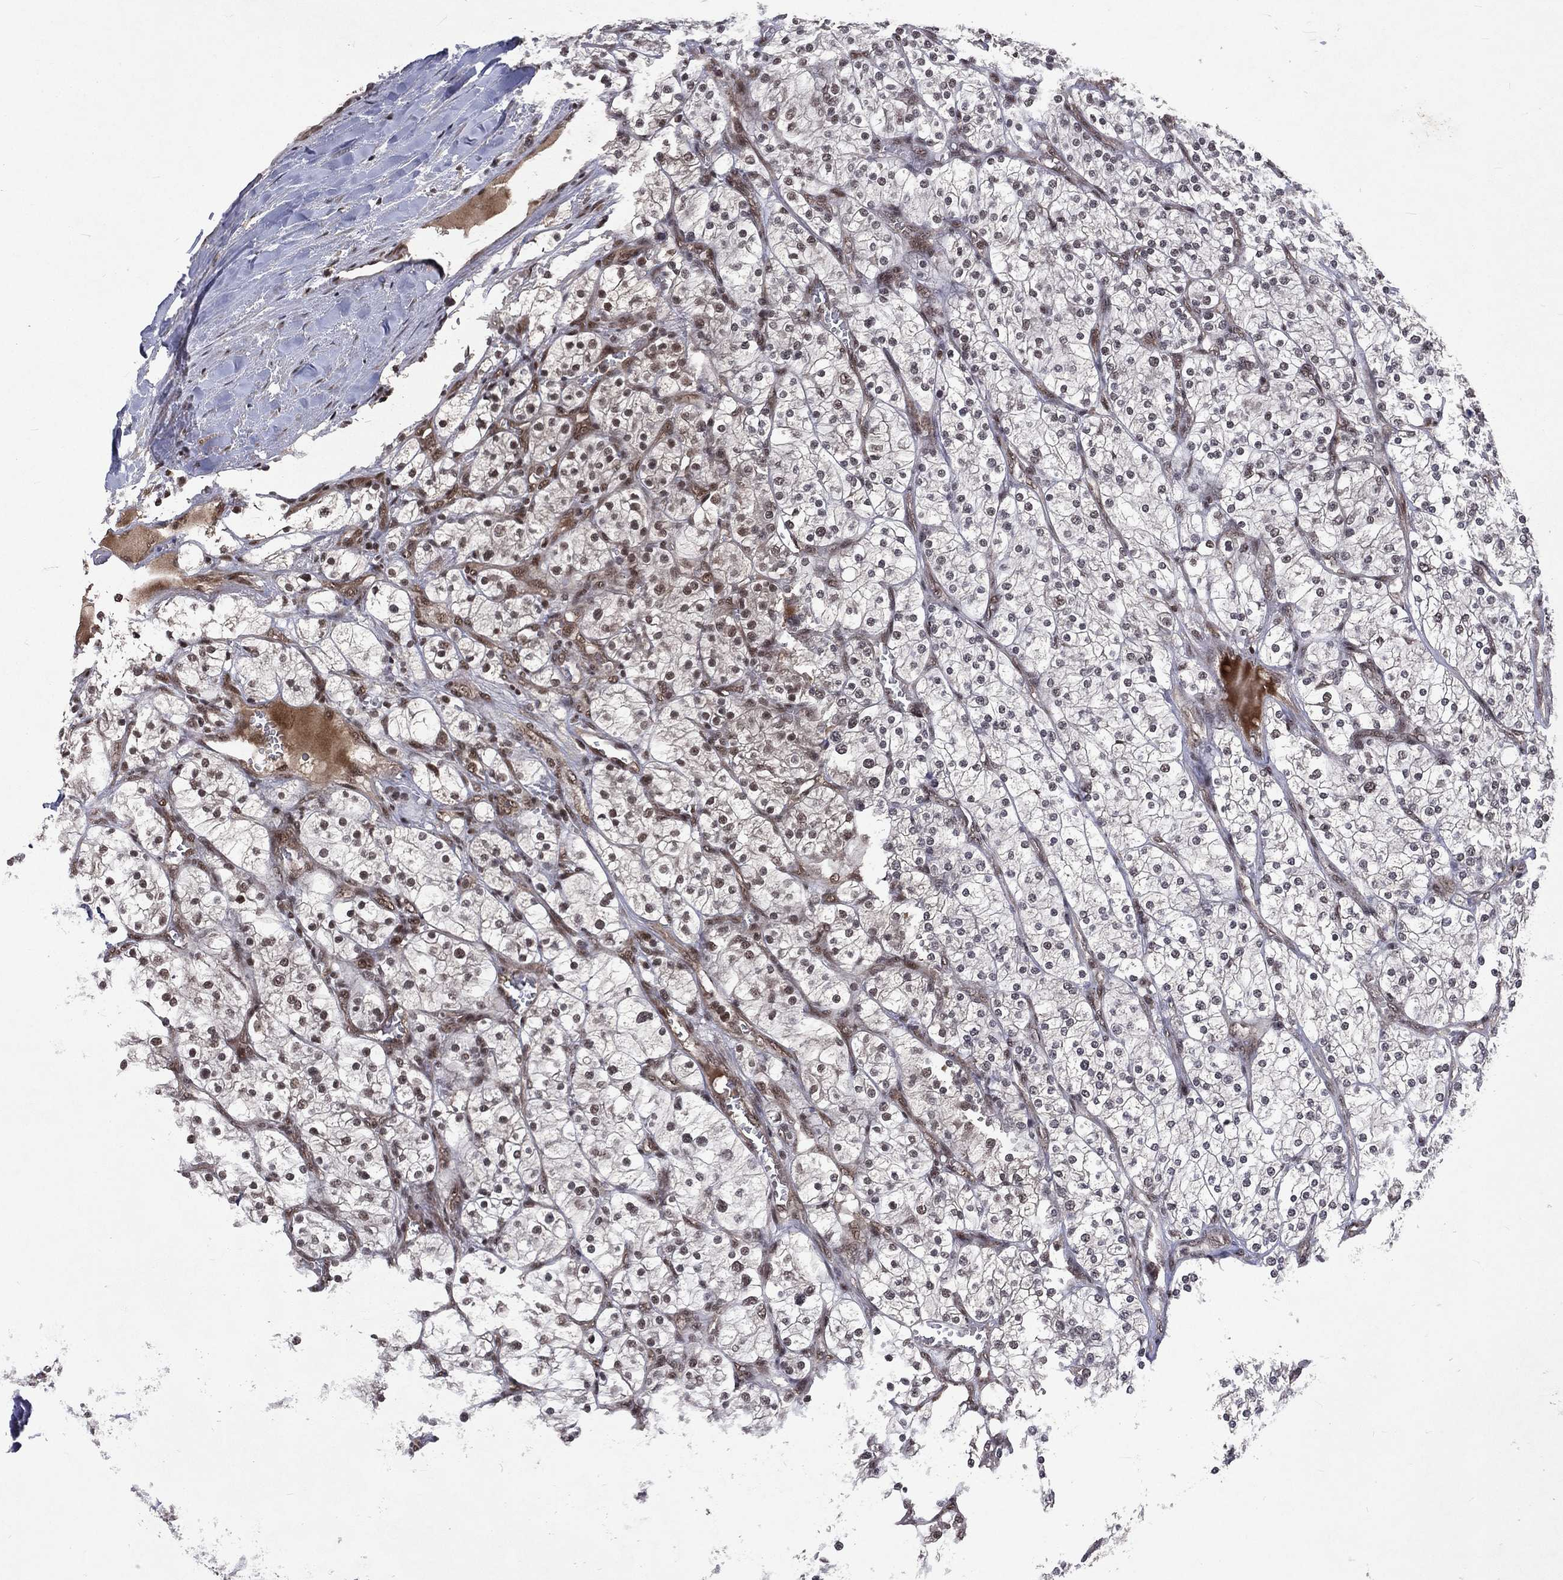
{"staining": {"intensity": "negative", "quantity": "none", "location": "none"}, "tissue": "renal cancer", "cell_type": "Tumor cells", "image_type": "cancer", "snomed": [{"axis": "morphology", "description": "Adenocarcinoma, NOS"}, {"axis": "topography", "description": "Kidney"}], "caption": "Immunohistochemistry (IHC) micrograph of neoplastic tissue: human renal cancer stained with DAB (3,3'-diaminobenzidine) displays no significant protein staining in tumor cells. (DAB (3,3'-diaminobenzidine) IHC visualized using brightfield microscopy, high magnification).", "gene": "DMAP1", "patient": {"sex": "male", "age": 80}}